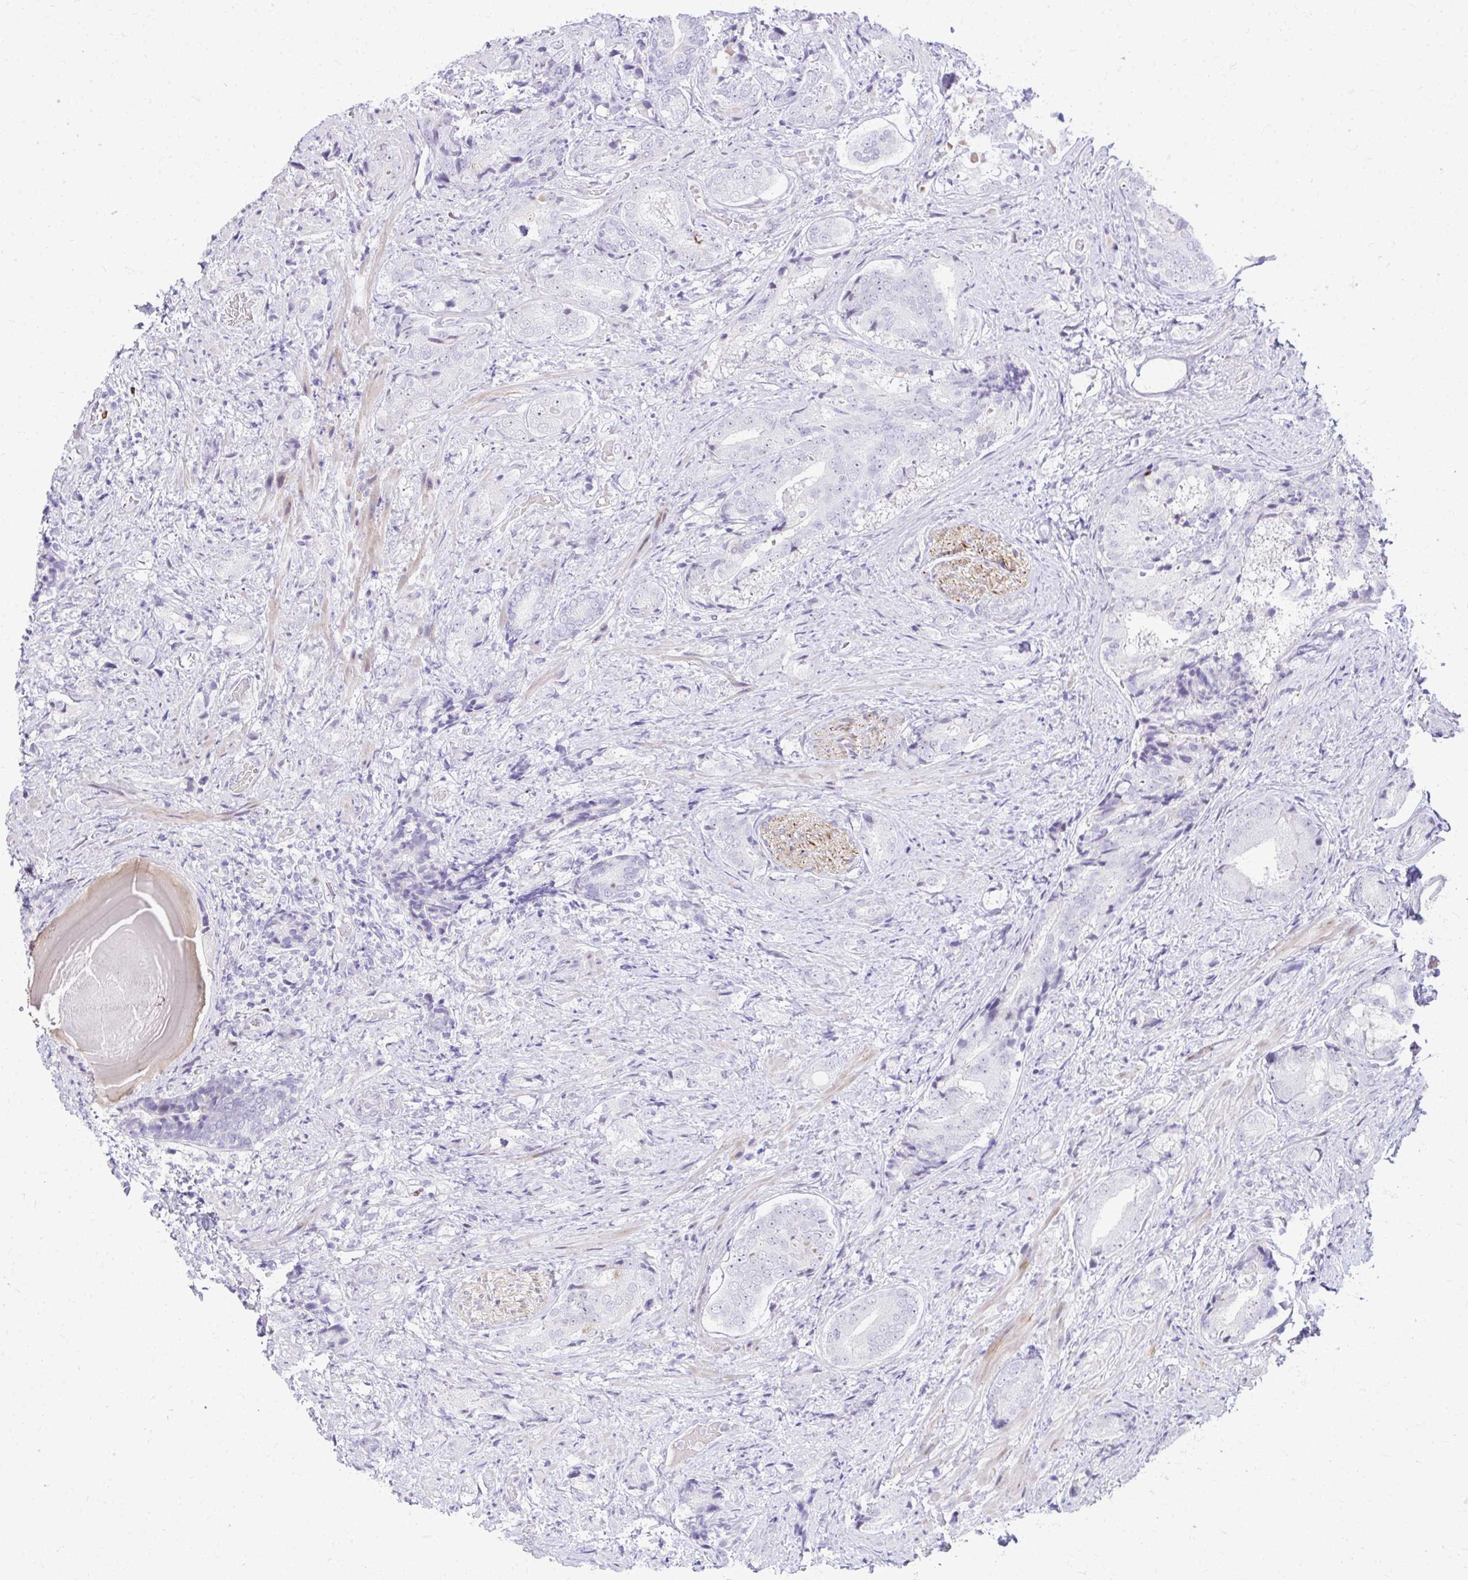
{"staining": {"intensity": "negative", "quantity": "none", "location": "none"}, "tissue": "prostate cancer", "cell_type": "Tumor cells", "image_type": "cancer", "snomed": [{"axis": "morphology", "description": "Adenocarcinoma, High grade"}, {"axis": "topography", "description": "Prostate"}], "caption": "Tumor cells show no significant expression in prostate adenocarcinoma (high-grade).", "gene": "DLX4", "patient": {"sex": "male", "age": 62}}